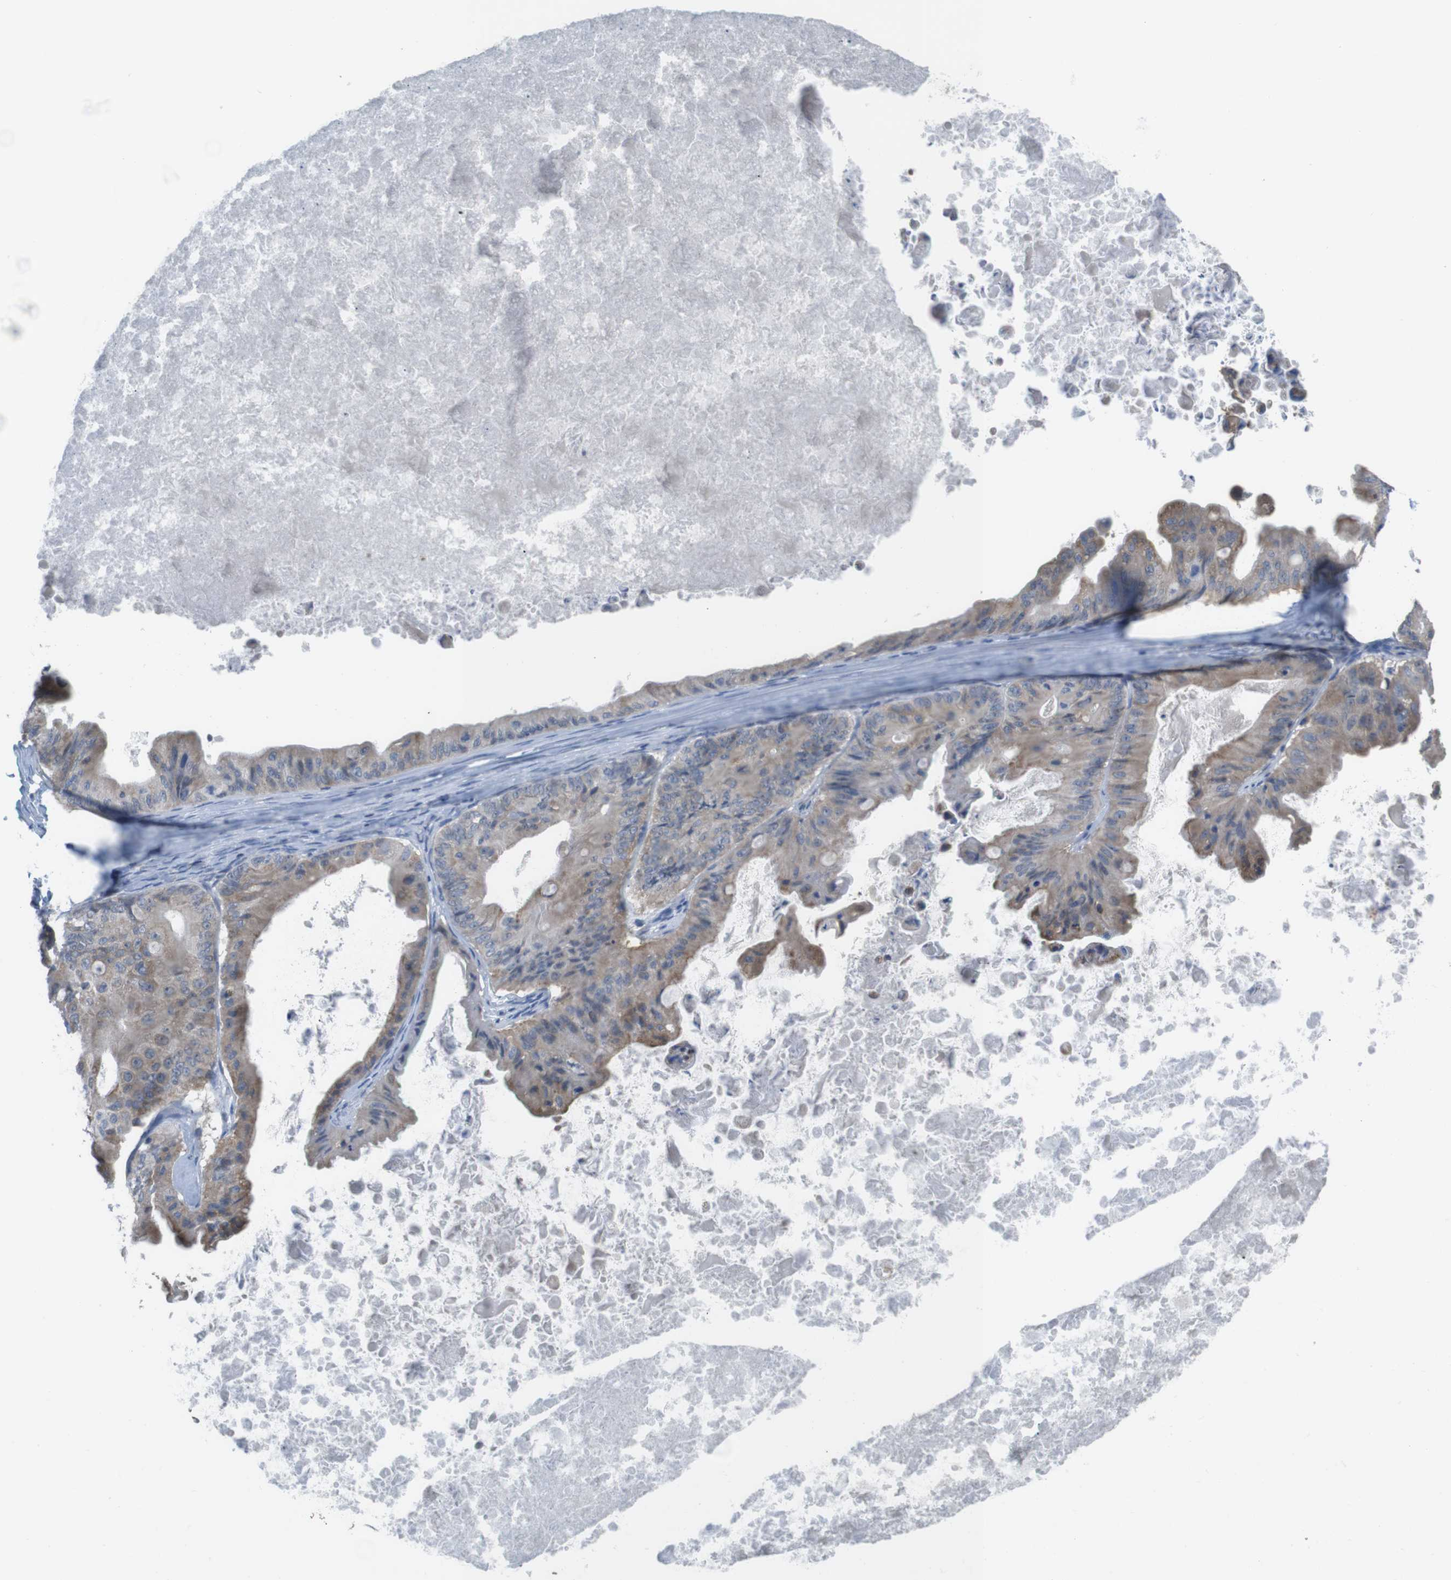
{"staining": {"intensity": "weak", "quantity": ">75%", "location": "cytoplasmic/membranous"}, "tissue": "ovarian cancer", "cell_type": "Tumor cells", "image_type": "cancer", "snomed": [{"axis": "morphology", "description": "Cystadenocarcinoma, mucinous, NOS"}, {"axis": "topography", "description": "Ovary"}], "caption": "Protein staining of ovarian cancer (mucinous cystadenocarcinoma) tissue exhibits weak cytoplasmic/membranous expression in about >75% of tumor cells.", "gene": "GRIK2", "patient": {"sex": "female", "age": 37}}